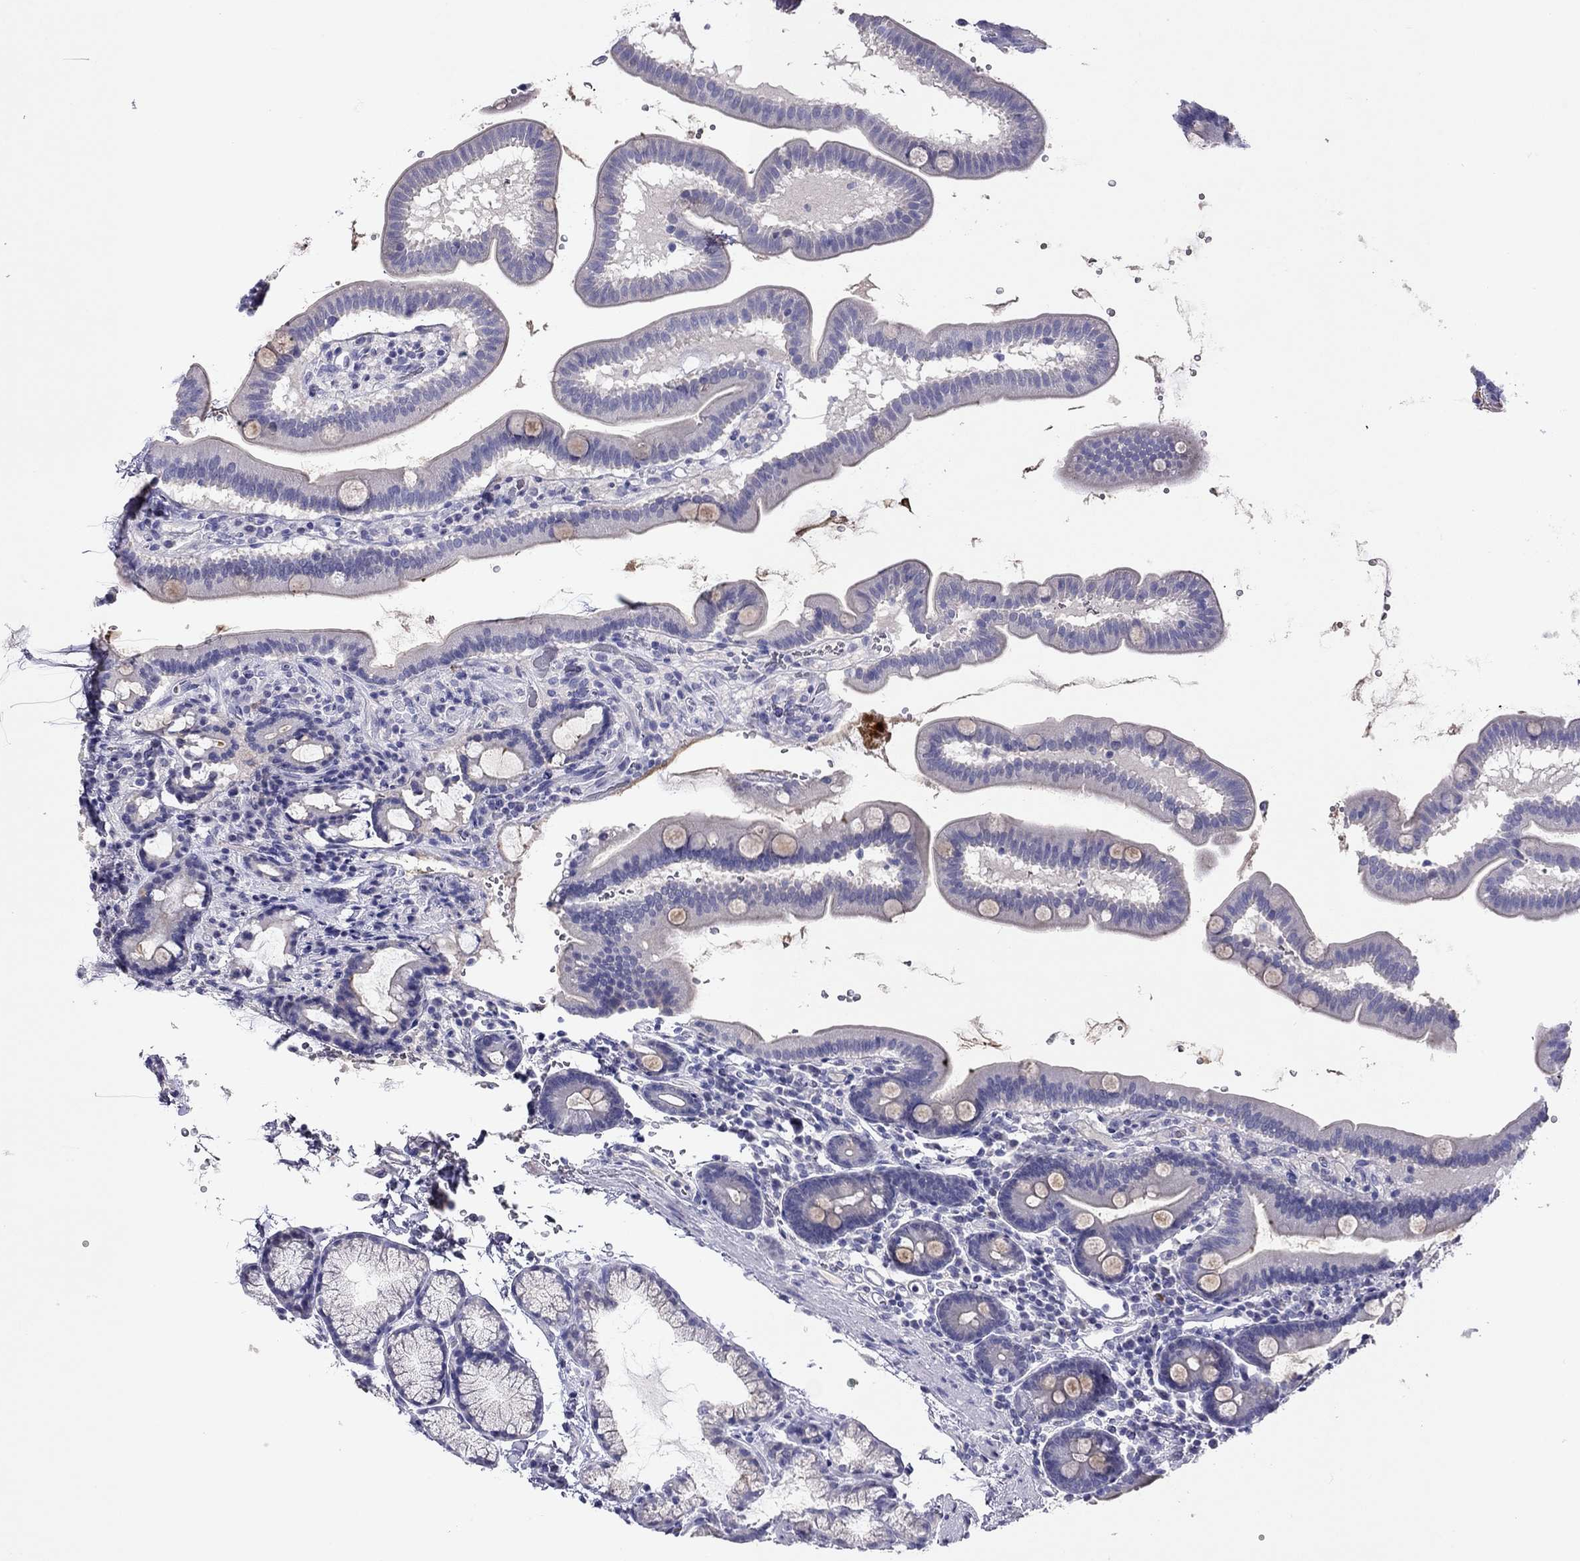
{"staining": {"intensity": "negative", "quantity": "none", "location": "none"}, "tissue": "duodenum", "cell_type": "Glandular cells", "image_type": "normal", "snomed": [{"axis": "morphology", "description": "Normal tissue, NOS"}, {"axis": "topography", "description": "Duodenum"}], "caption": "High magnification brightfield microscopy of benign duodenum stained with DAB (3,3'-diaminobenzidine) (brown) and counterstained with hematoxylin (blue): glandular cells show no significant staining. (DAB immunohistochemistry (IHC), high magnification).", "gene": "CAPNS2", "patient": {"sex": "male", "age": 59}}